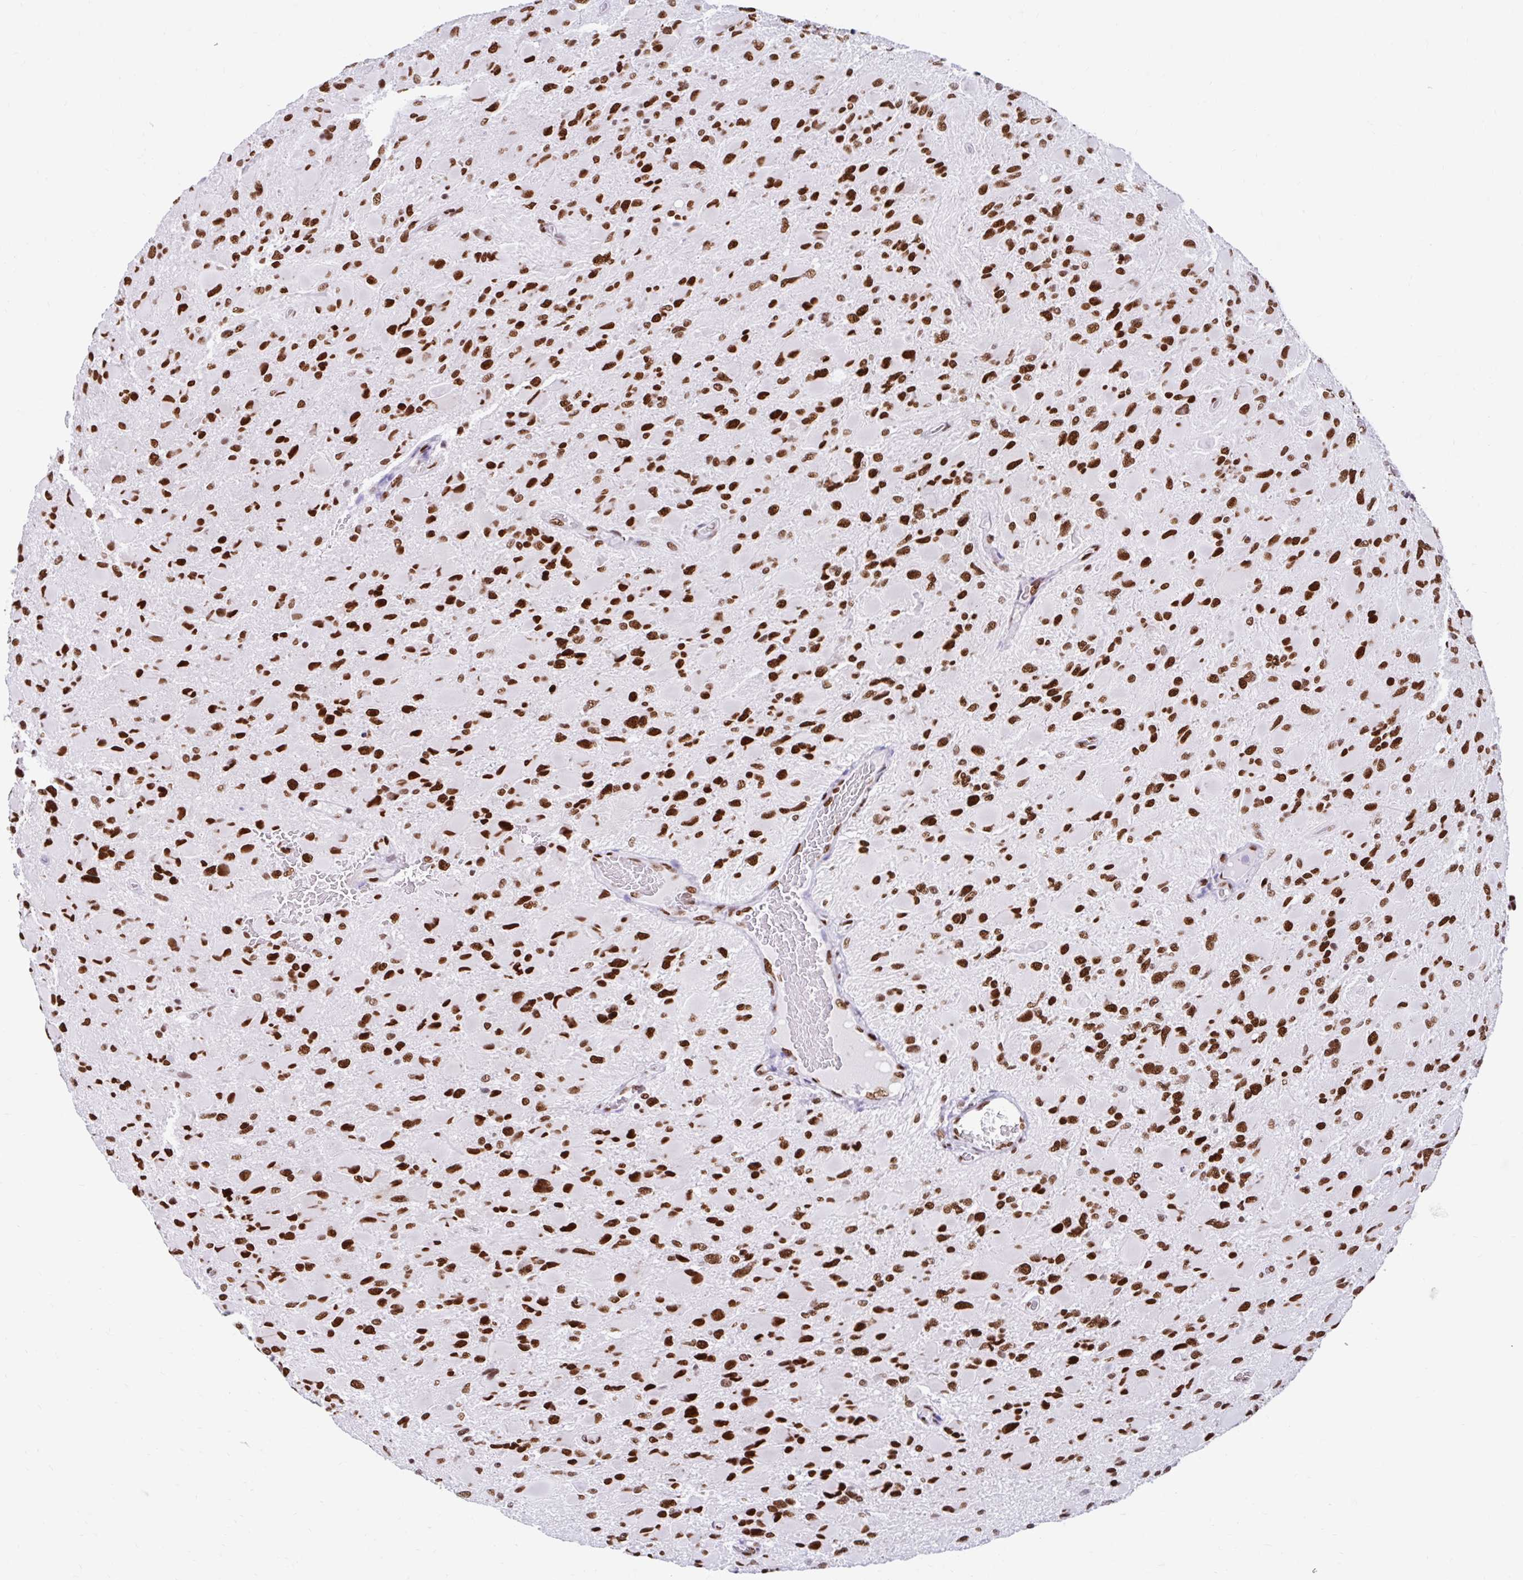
{"staining": {"intensity": "strong", "quantity": ">75%", "location": "nuclear"}, "tissue": "glioma", "cell_type": "Tumor cells", "image_type": "cancer", "snomed": [{"axis": "morphology", "description": "Glioma, malignant, High grade"}, {"axis": "topography", "description": "Cerebral cortex"}], "caption": "Immunohistochemistry of human malignant high-grade glioma demonstrates high levels of strong nuclear staining in about >75% of tumor cells.", "gene": "KHDRBS1", "patient": {"sex": "female", "age": 36}}